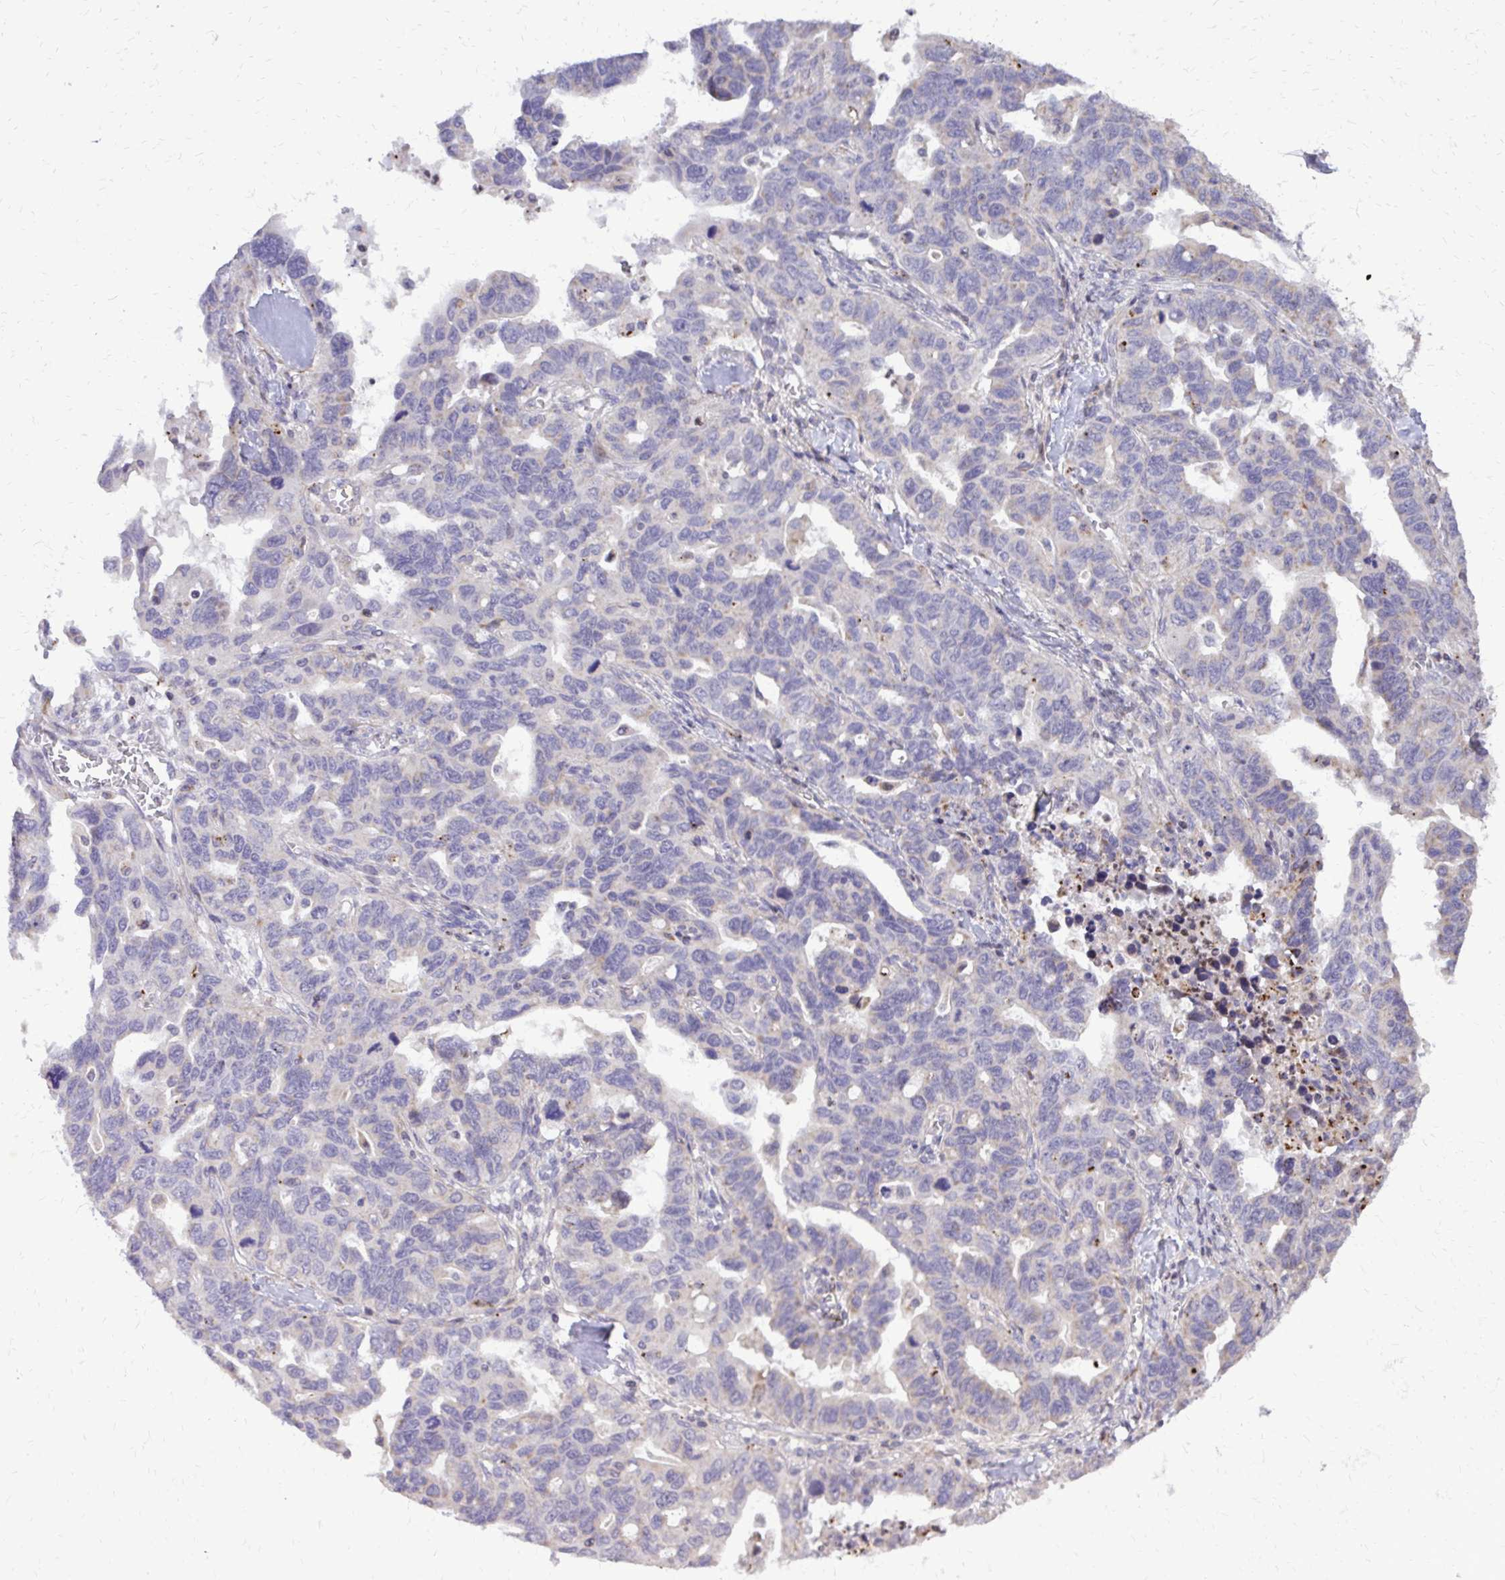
{"staining": {"intensity": "negative", "quantity": "none", "location": "none"}, "tissue": "ovarian cancer", "cell_type": "Tumor cells", "image_type": "cancer", "snomed": [{"axis": "morphology", "description": "Cystadenocarcinoma, serous, NOS"}, {"axis": "topography", "description": "Ovary"}], "caption": "This is a micrograph of immunohistochemistry staining of ovarian cancer (serous cystadenocarcinoma), which shows no staining in tumor cells.", "gene": "ABCC3", "patient": {"sex": "female", "age": 69}}